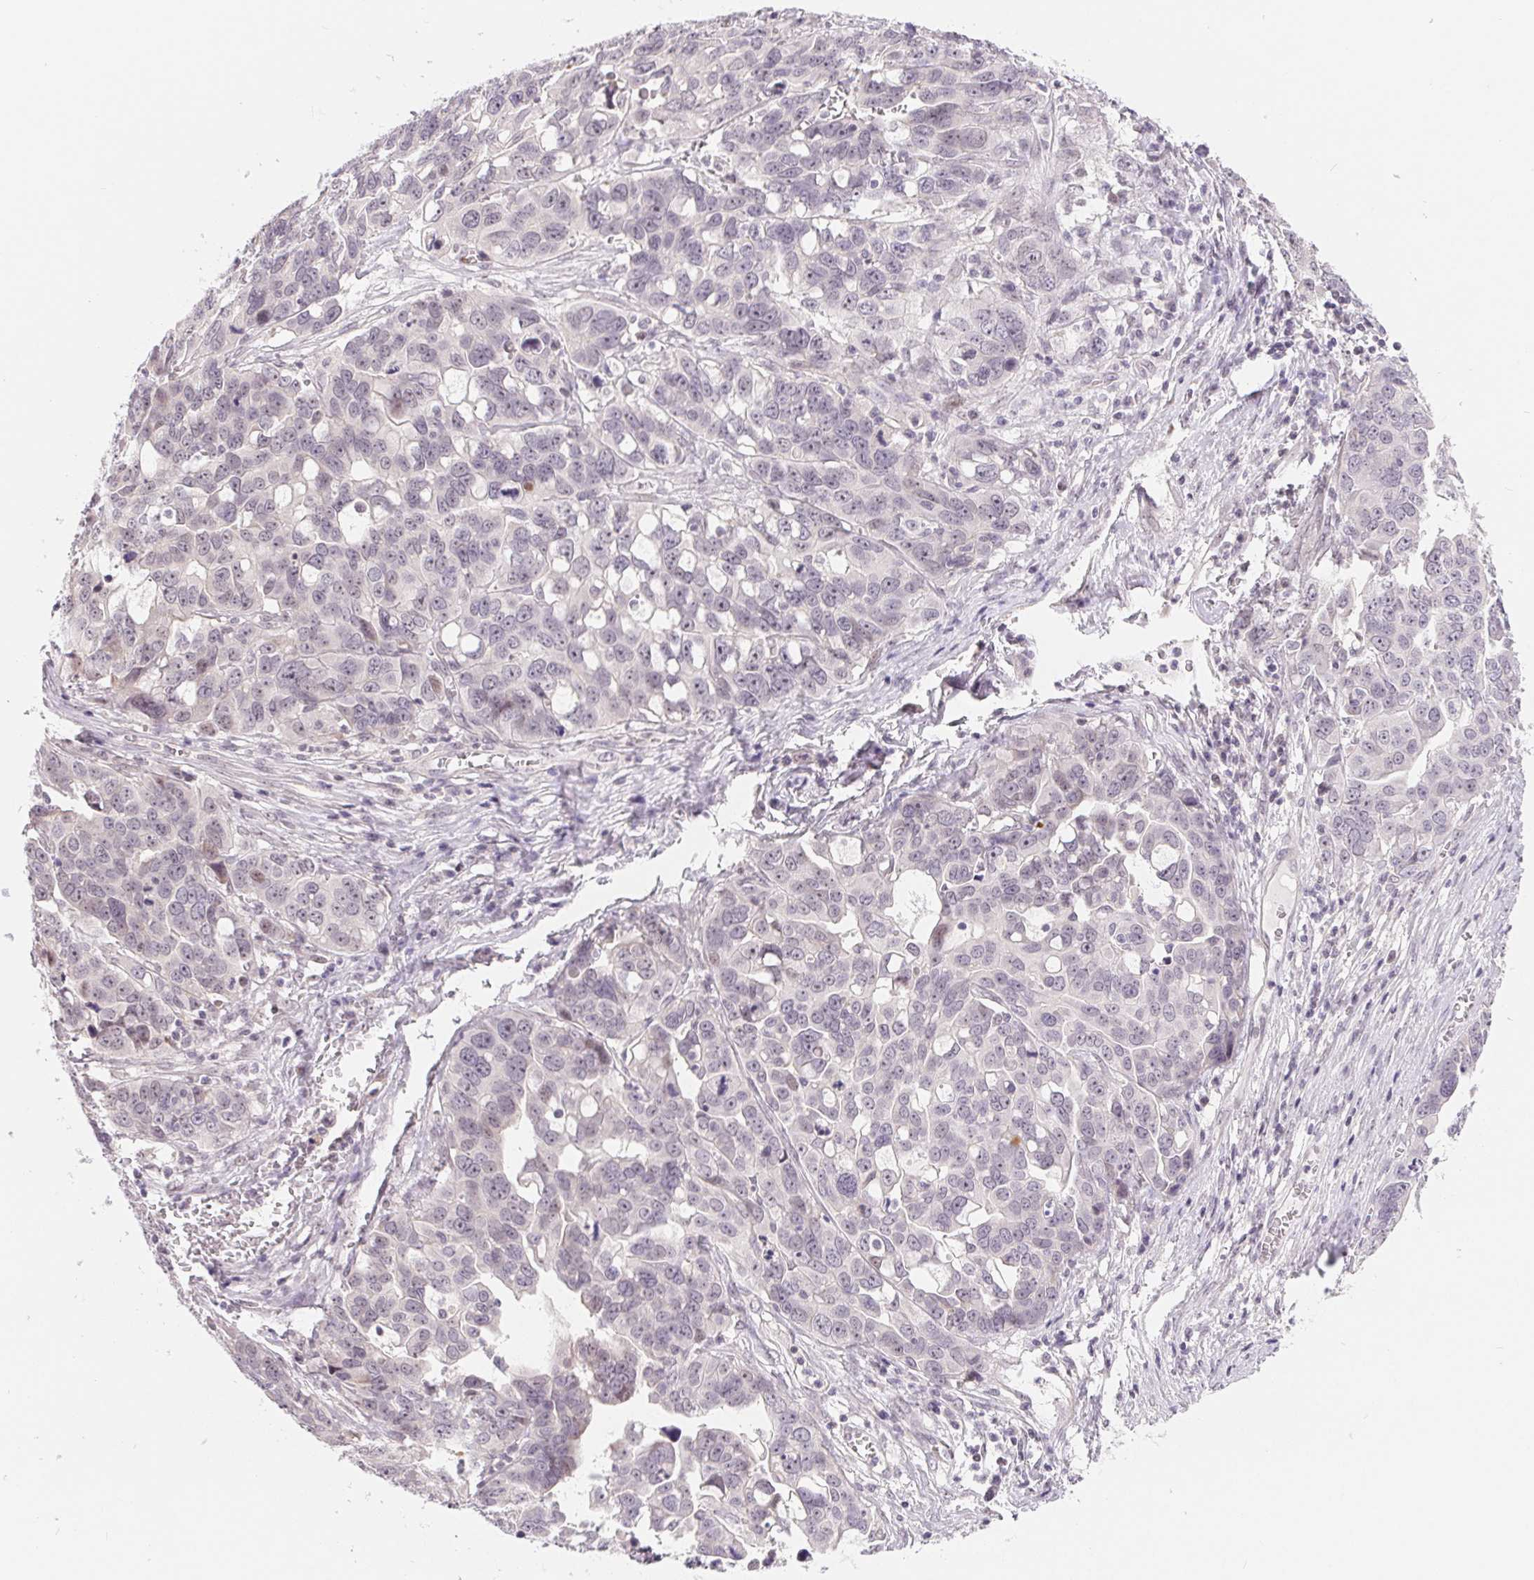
{"staining": {"intensity": "negative", "quantity": "none", "location": "none"}, "tissue": "ovarian cancer", "cell_type": "Tumor cells", "image_type": "cancer", "snomed": [{"axis": "morphology", "description": "Carcinoma, endometroid"}, {"axis": "topography", "description": "Ovary"}], "caption": "Tumor cells show no significant positivity in ovarian cancer. (Immunohistochemistry, brightfield microscopy, high magnification).", "gene": "LCA5L", "patient": {"sex": "female", "age": 78}}